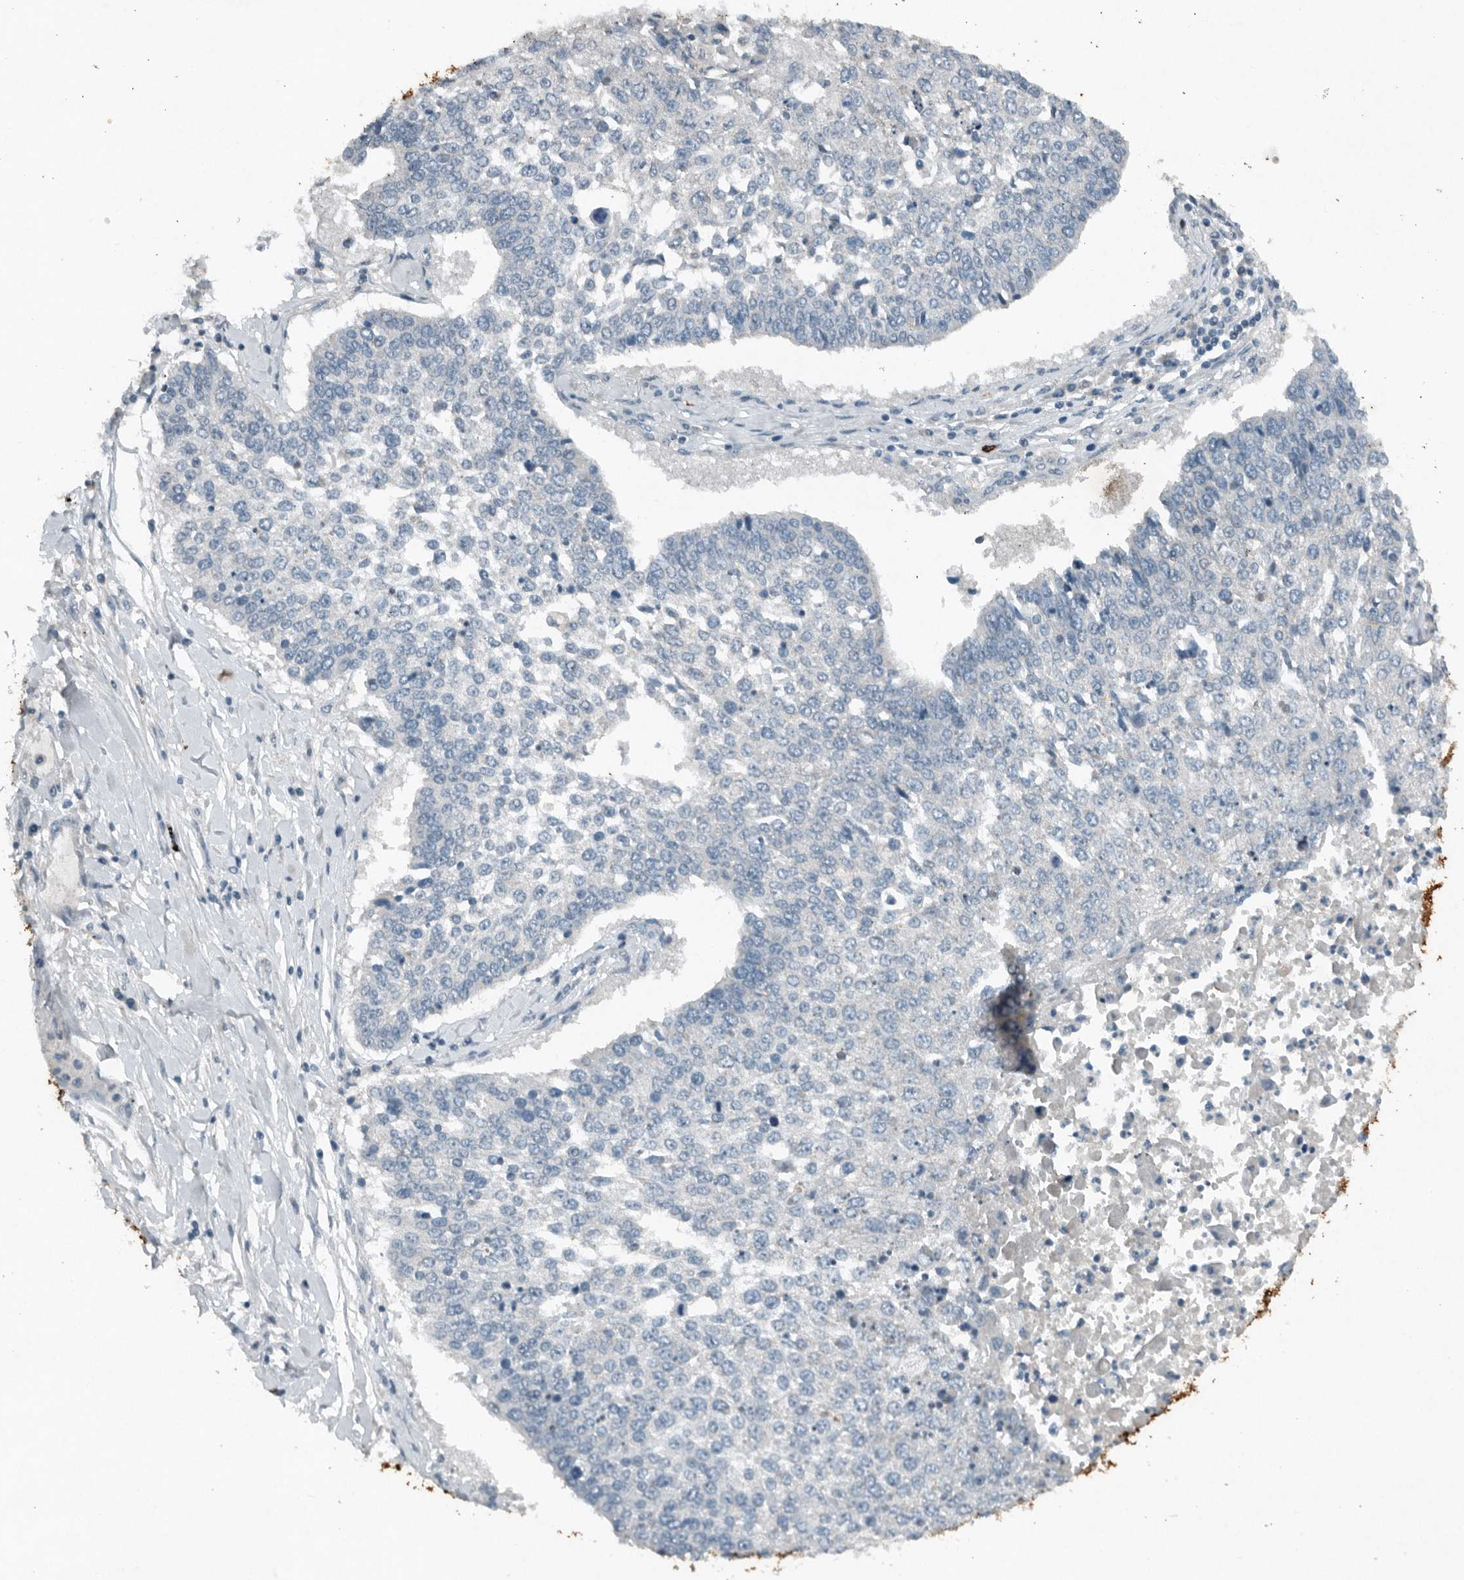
{"staining": {"intensity": "negative", "quantity": "none", "location": "none"}, "tissue": "lung cancer", "cell_type": "Tumor cells", "image_type": "cancer", "snomed": [{"axis": "morphology", "description": "Normal tissue, NOS"}, {"axis": "morphology", "description": "Squamous cell carcinoma, NOS"}, {"axis": "topography", "description": "Cartilage tissue"}, {"axis": "topography", "description": "Bronchus"}, {"axis": "topography", "description": "Lung"}, {"axis": "topography", "description": "Peripheral nerve tissue"}], "caption": "Immunohistochemistry (IHC) of lung cancer shows no expression in tumor cells.", "gene": "IL20", "patient": {"sex": "female", "age": 49}}